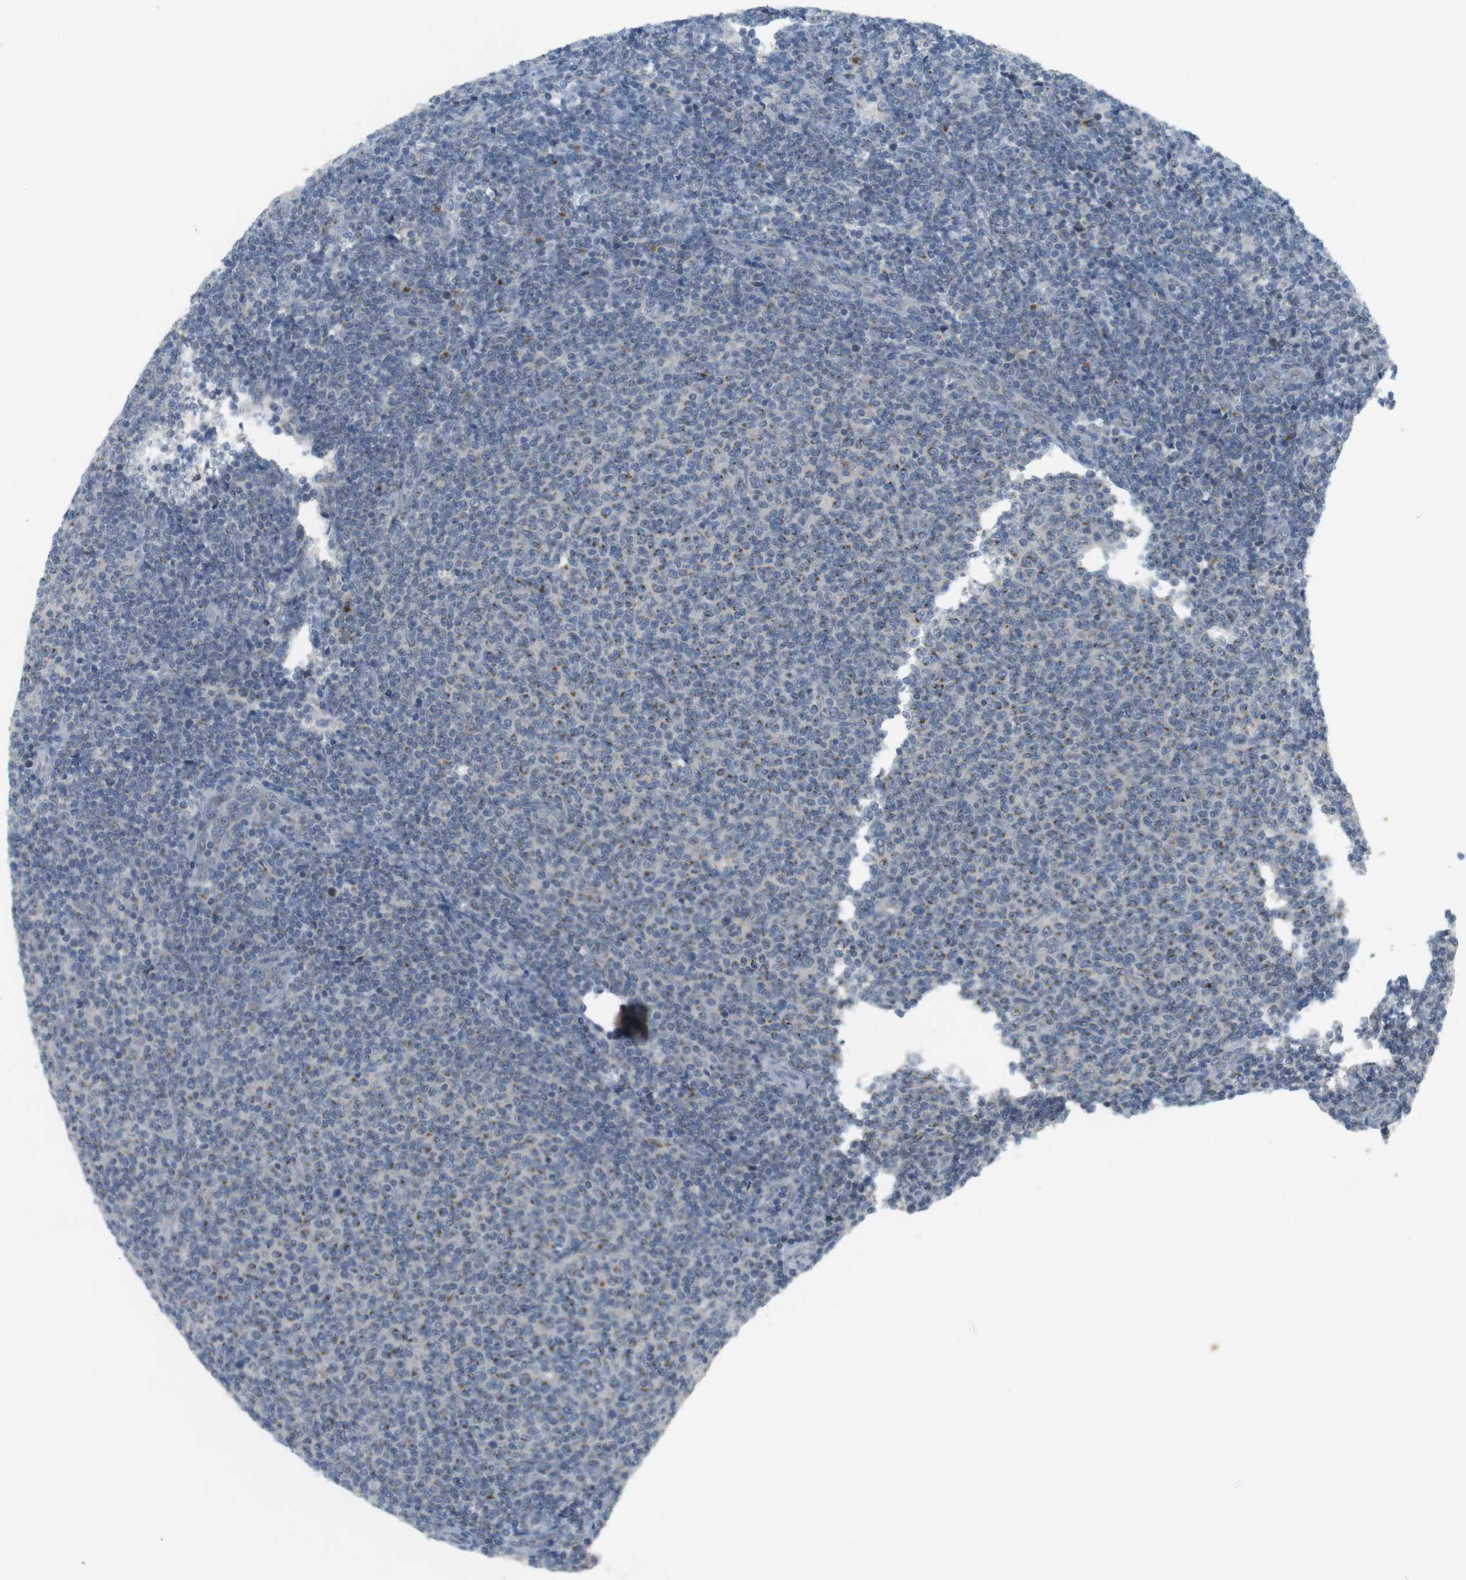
{"staining": {"intensity": "weak", "quantity": "25%-75%", "location": "cytoplasmic/membranous"}, "tissue": "lymphoma", "cell_type": "Tumor cells", "image_type": "cancer", "snomed": [{"axis": "morphology", "description": "Malignant lymphoma, non-Hodgkin's type, Low grade"}, {"axis": "topography", "description": "Lymph node"}], "caption": "Immunohistochemical staining of low-grade malignant lymphoma, non-Hodgkin's type reveals weak cytoplasmic/membranous protein positivity in approximately 25%-75% of tumor cells. (DAB (3,3'-diaminobenzidine) IHC with brightfield microscopy, high magnification).", "gene": "YIPF3", "patient": {"sex": "male", "age": 66}}